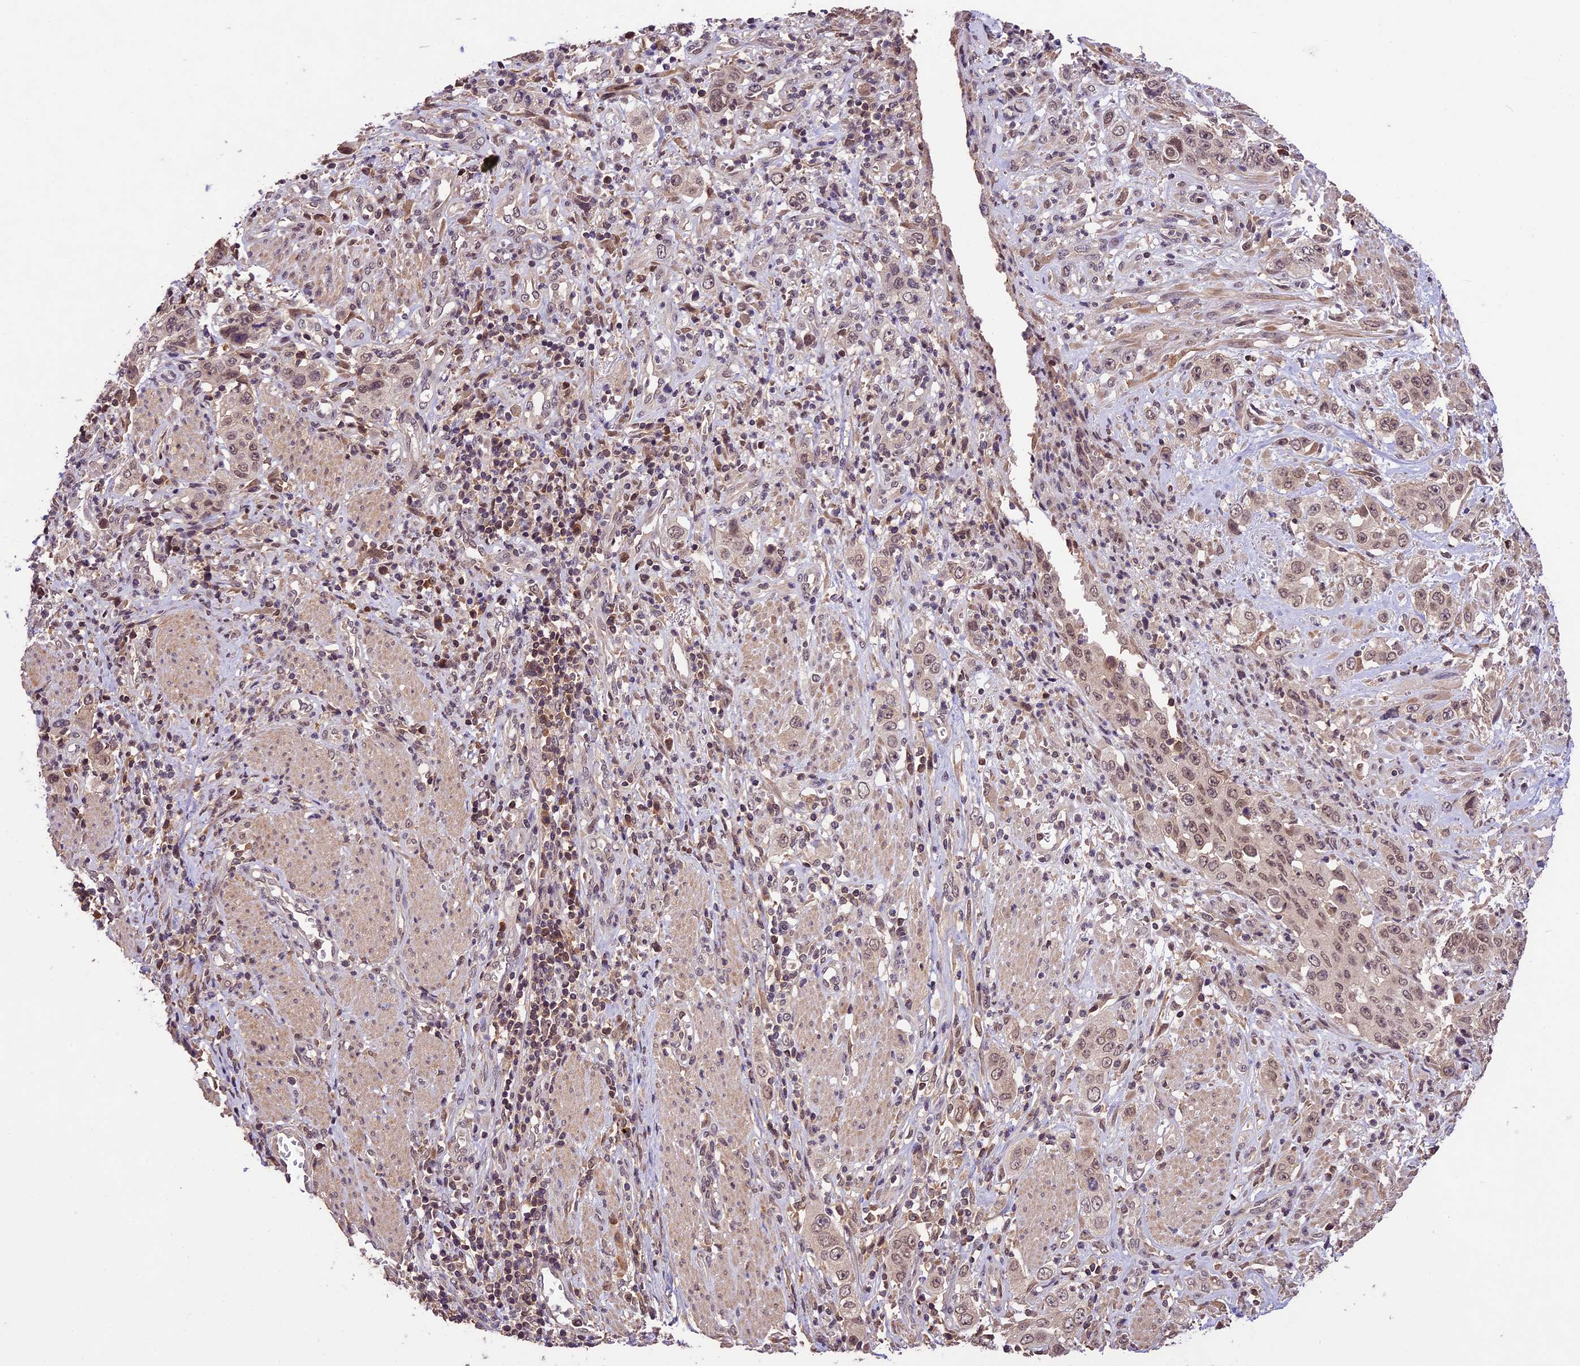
{"staining": {"intensity": "weak", "quantity": ">75%", "location": "nuclear"}, "tissue": "stomach cancer", "cell_type": "Tumor cells", "image_type": "cancer", "snomed": [{"axis": "morphology", "description": "Adenocarcinoma, NOS"}, {"axis": "topography", "description": "Stomach, upper"}], "caption": "An immunohistochemistry (IHC) image of tumor tissue is shown. Protein staining in brown highlights weak nuclear positivity in stomach cancer (adenocarcinoma) within tumor cells.", "gene": "ATP10A", "patient": {"sex": "male", "age": 62}}